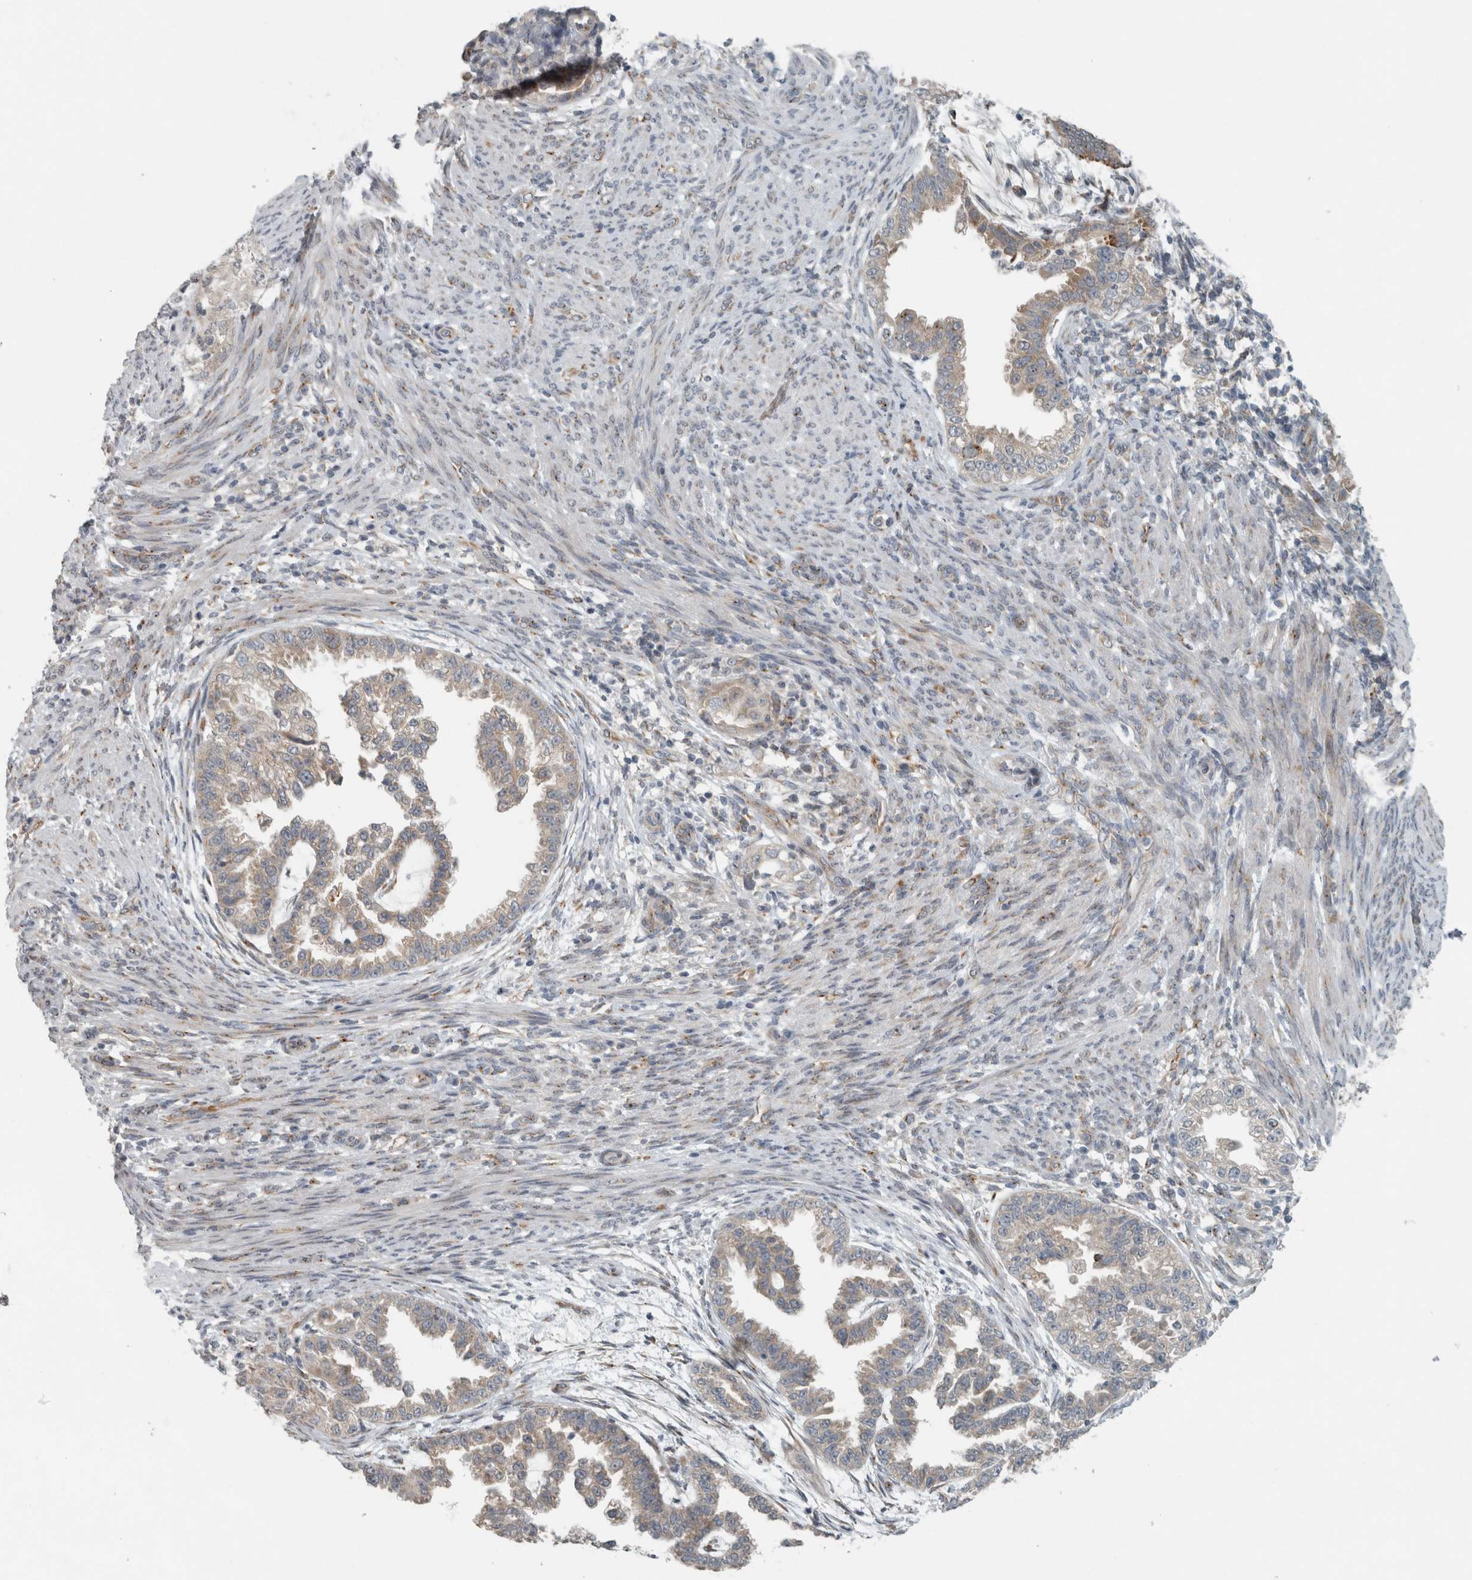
{"staining": {"intensity": "weak", "quantity": ">75%", "location": "cytoplasmic/membranous"}, "tissue": "endometrial cancer", "cell_type": "Tumor cells", "image_type": "cancer", "snomed": [{"axis": "morphology", "description": "Adenocarcinoma, NOS"}, {"axis": "topography", "description": "Endometrium"}], "caption": "Human endometrial cancer stained with a brown dye shows weak cytoplasmic/membranous positive expression in about >75% of tumor cells.", "gene": "KIF1C", "patient": {"sex": "female", "age": 85}}